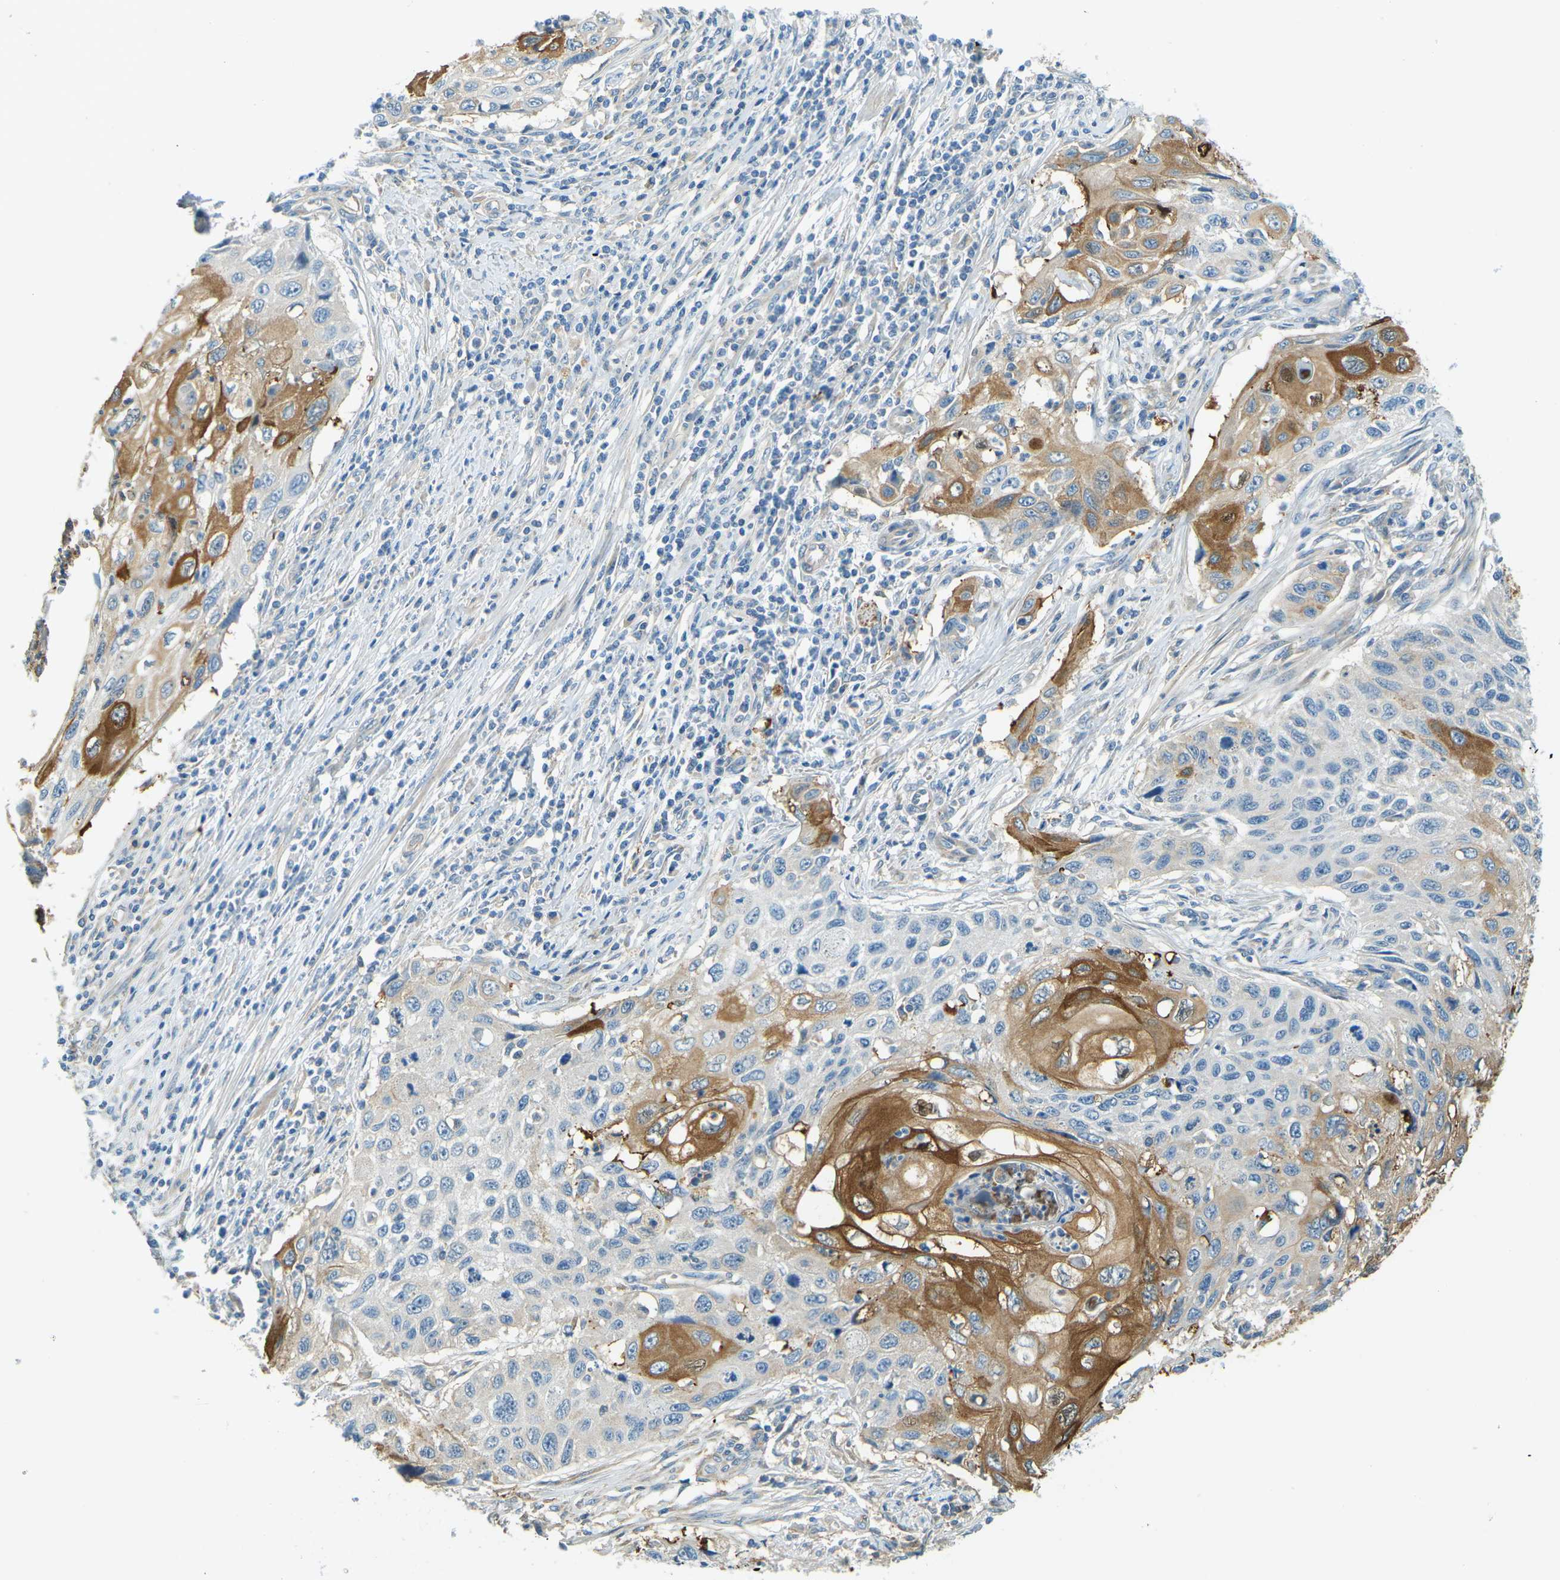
{"staining": {"intensity": "strong", "quantity": "25%-75%", "location": "cytoplasmic/membranous"}, "tissue": "cervical cancer", "cell_type": "Tumor cells", "image_type": "cancer", "snomed": [{"axis": "morphology", "description": "Squamous cell carcinoma, NOS"}, {"axis": "topography", "description": "Cervix"}], "caption": "Immunohistochemistry (IHC) of human squamous cell carcinoma (cervical) exhibits high levels of strong cytoplasmic/membranous staining in about 25%-75% of tumor cells.", "gene": "ZNF367", "patient": {"sex": "female", "age": 70}}